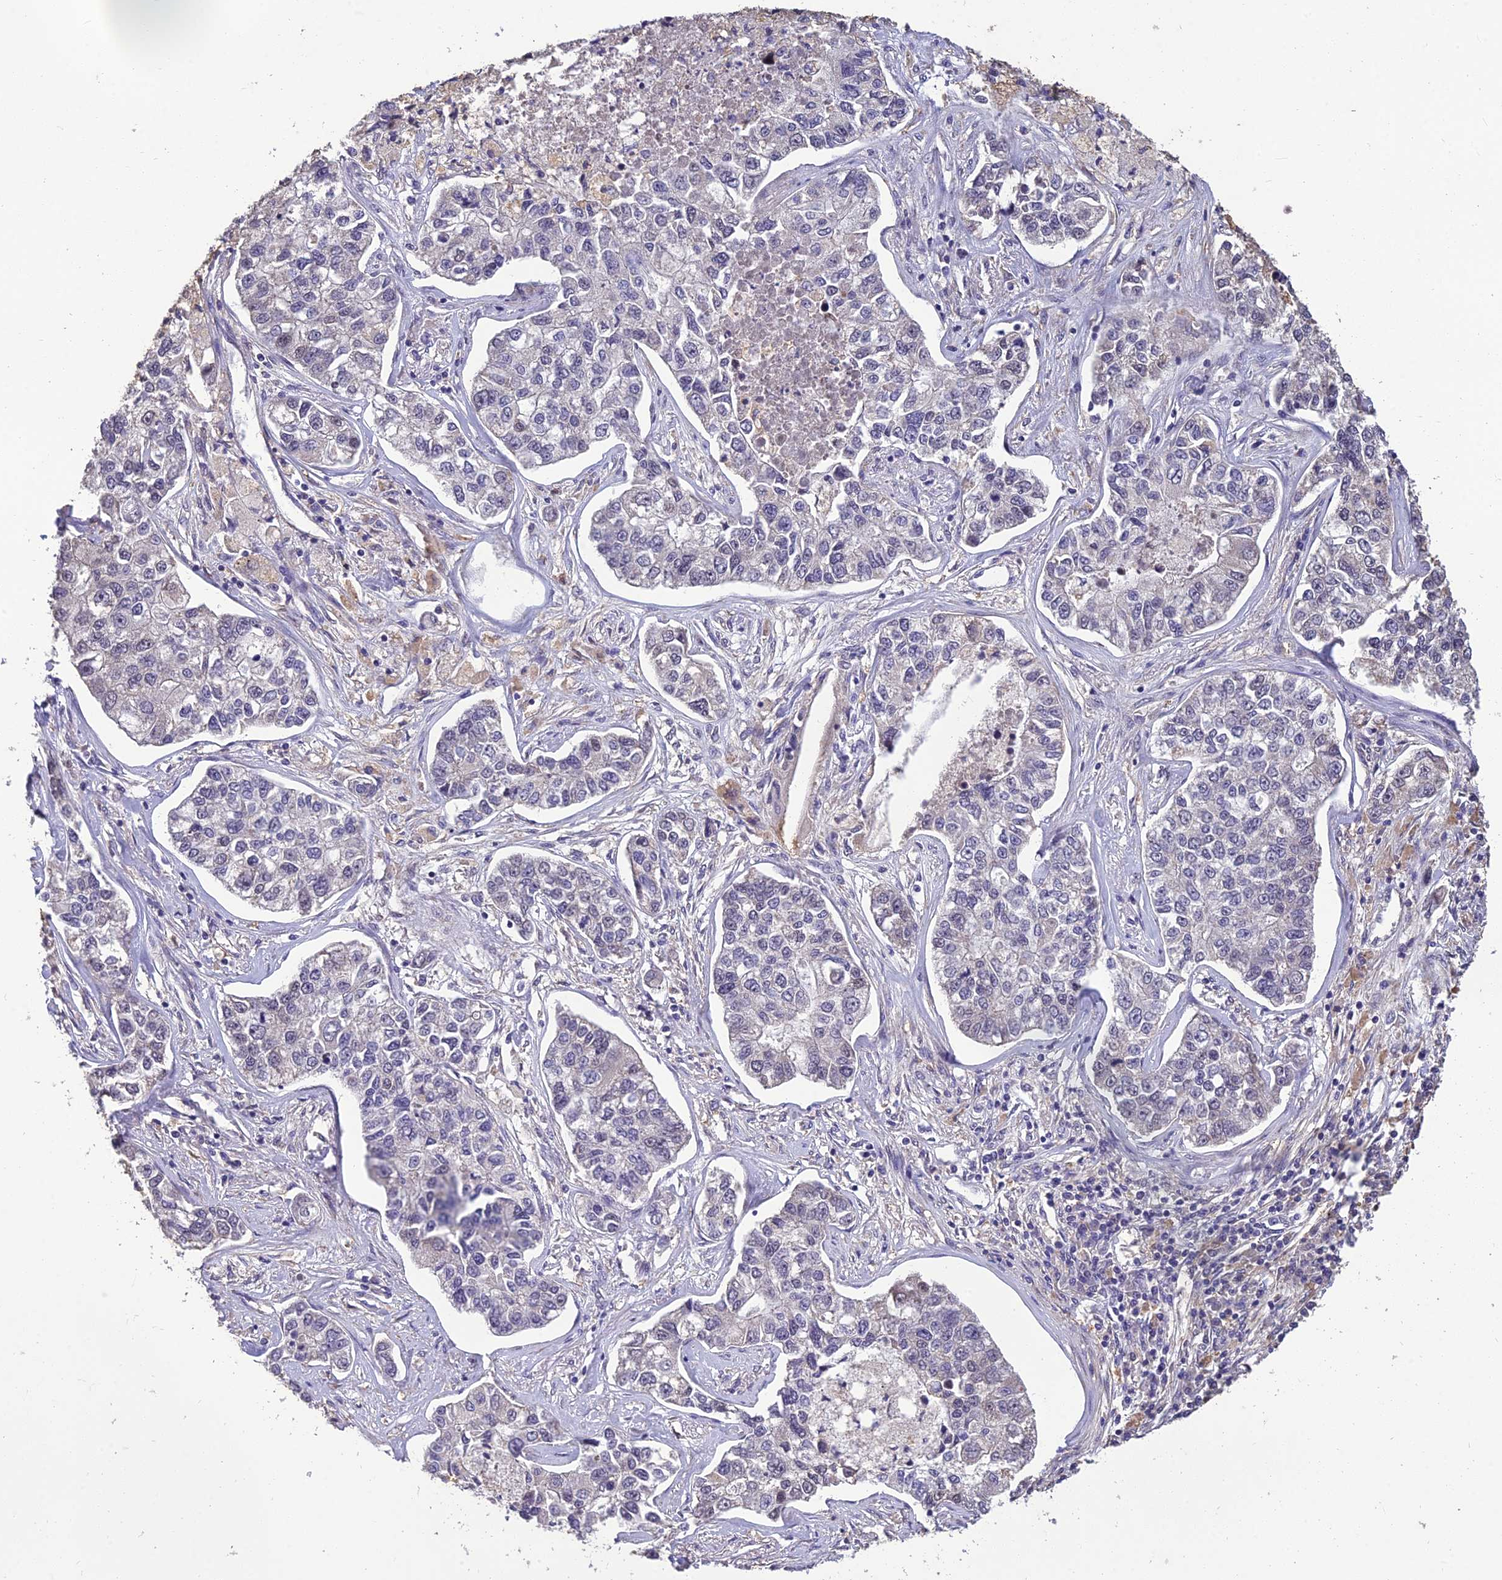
{"staining": {"intensity": "negative", "quantity": "none", "location": "none"}, "tissue": "lung cancer", "cell_type": "Tumor cells", "image_type": "cancer", "snomed": [{"axis": "morphology", "description": "Adenocarcinoma, NOS"}, {"axis": "topography", "description": "Lung"}], "caption": "Tumor cells are negative for brown protein staining in lung cancer (adenocarcinoma). (Stains: DAB immunohistochemistry (IHC) with hematoxylin counter stain, Microscopy: brightfield microscopy at high magnification).", "gene": "GRWD1", "patient": {"sex": "male", "age": 49}}